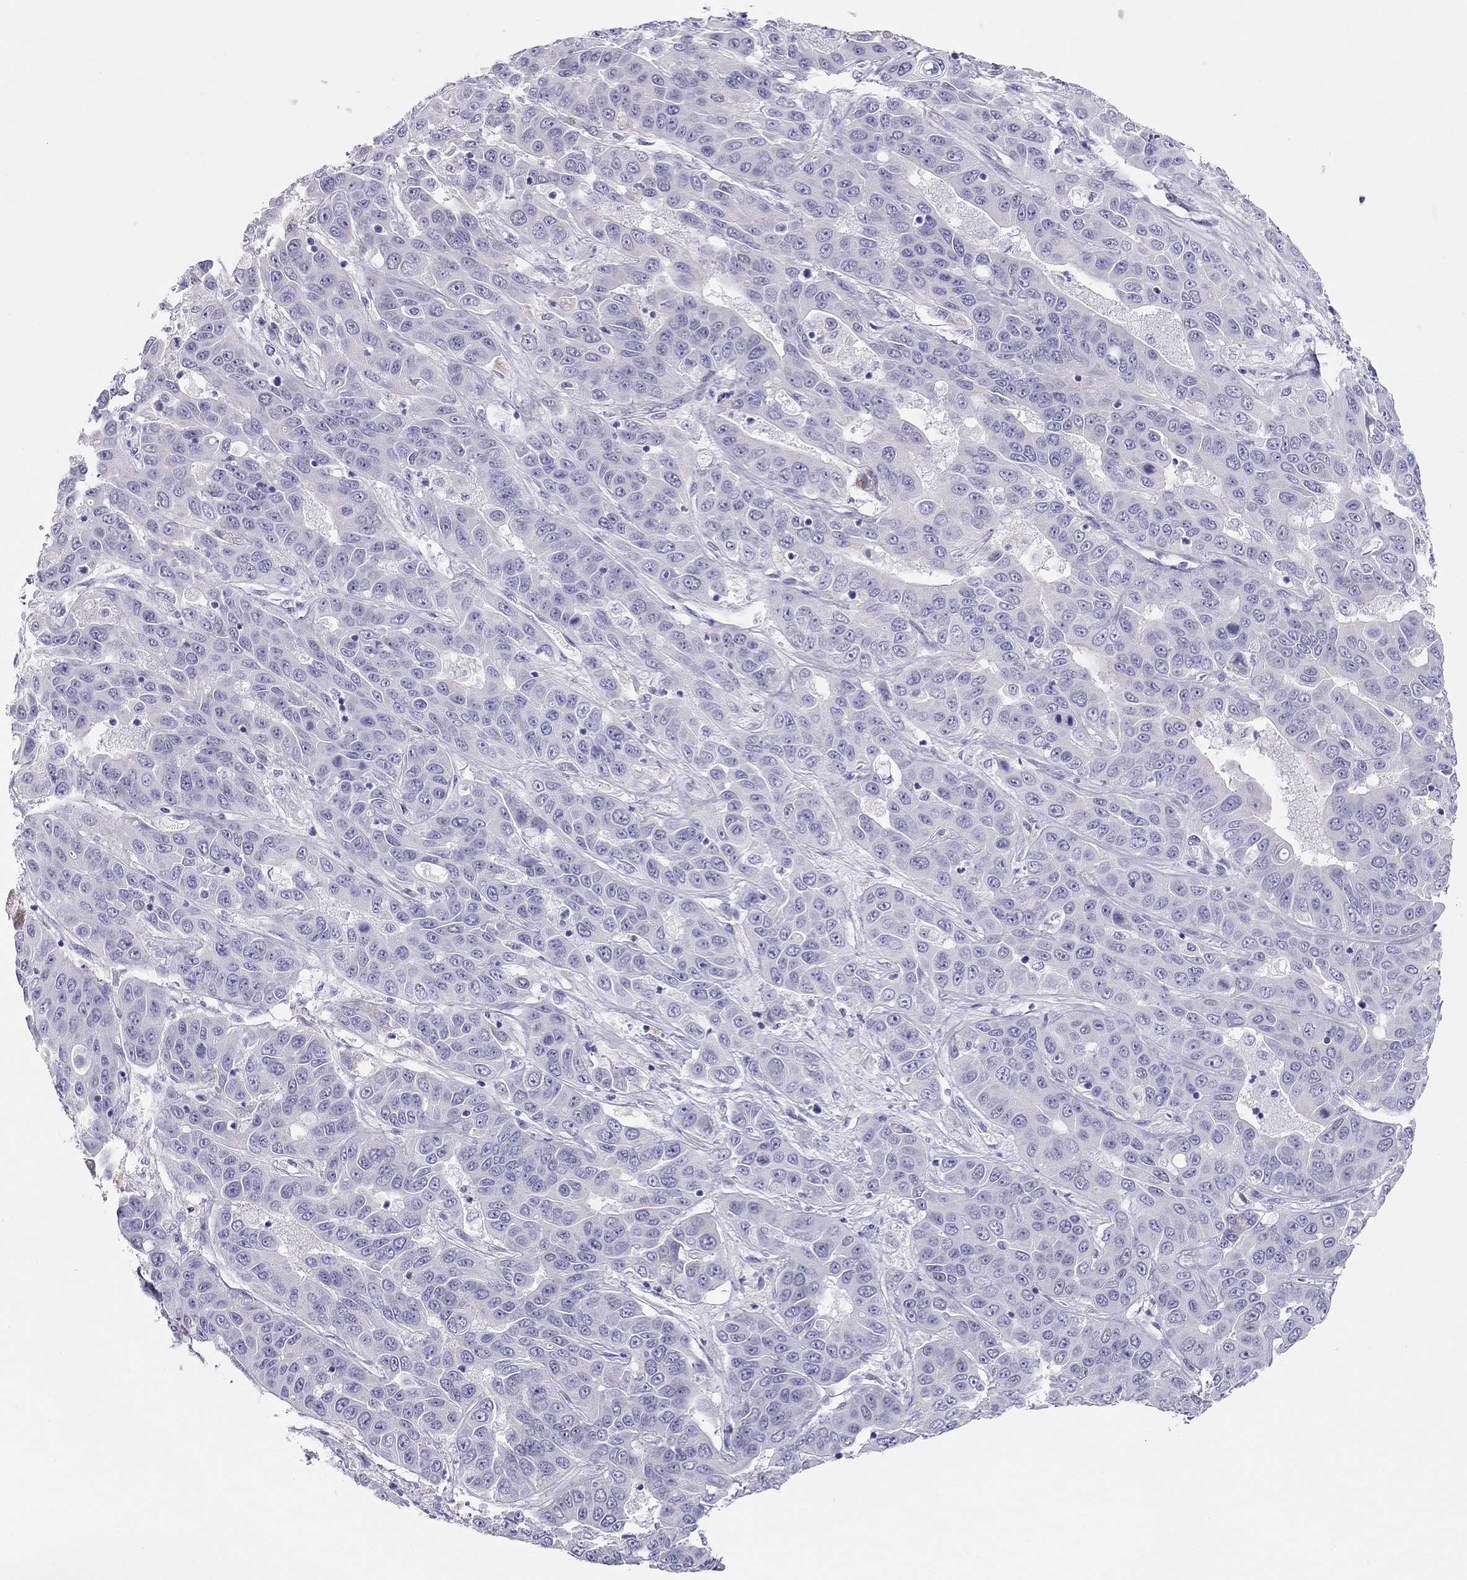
{"staining": {"intensity": "negative", "quantity": "none", "location": "none"}, "tissue": "liver cancer", "cell_type": "Tumor cells", "image_type": "cancer", "snomed": [{"axis": "morphology", "description": "Cholangiocarcinoma"}, {"axis": "topography", "description": "Liver"}], "caption": "Tumor cells show no significant expression in liver cancer (cholangiocarcinoma).", "gene": "KCNV2", "patient": {"sex": "female", "age": 52}}